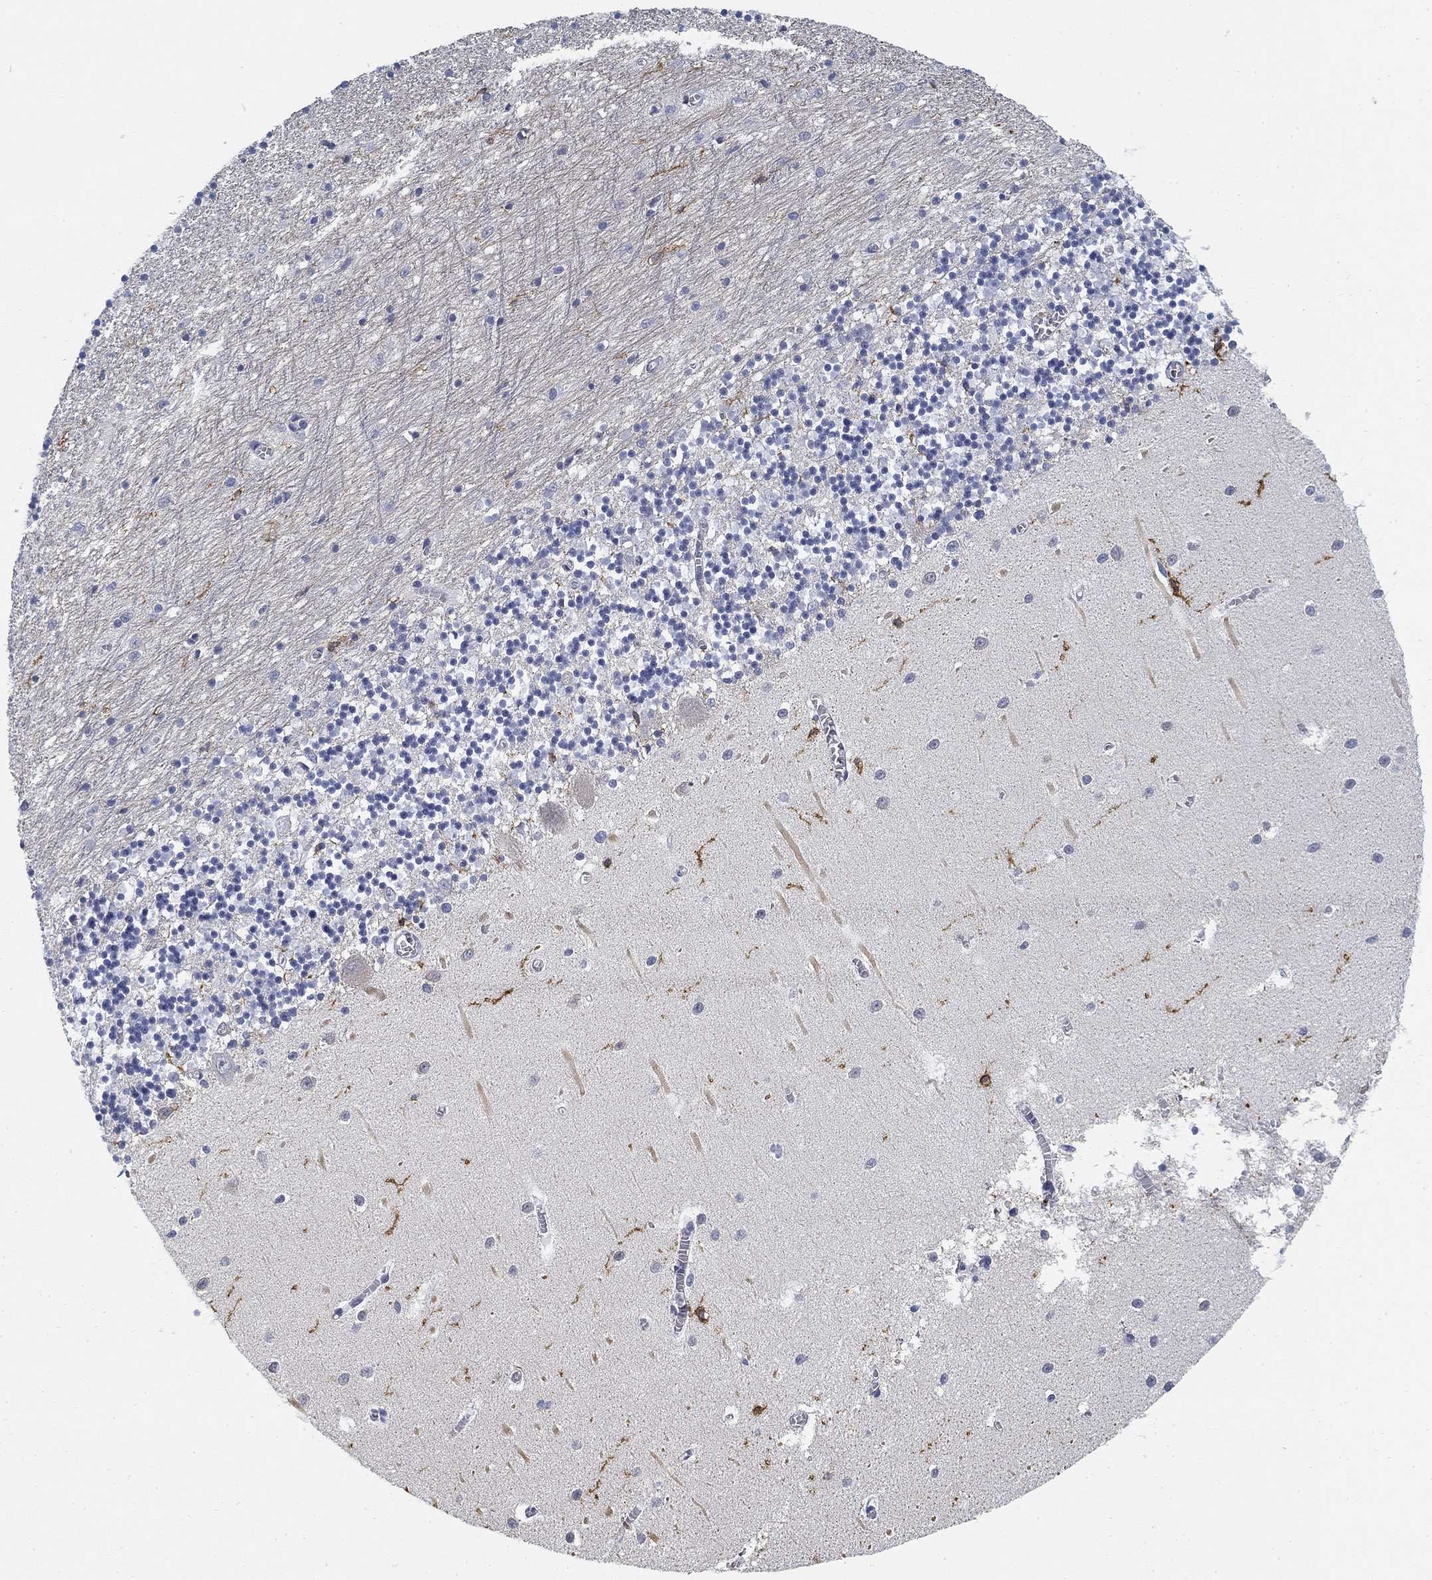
{"staining": {"intensity": "negative", "quantity": "none", "location": "none"}, "tissue": "cerebellum", "cell_type": "Cells in granular layer", "image_type": "normal", "snomed": [{"axis": "morphology", "description": "Normal tissue, NOS"}, {"axis": "topography", "description": "Cerebellum"}], "caption": "This is a histopathology image of immunohistochemistry (IHC) staining of unremarkable cerebellum, which shows no expression in cells in granular layer. (Brightfield microscopy of DAB (3,3'-diaminobenzidine) immunohistochemistry at high magnification).", "gene": "SLC2A5", "patient": {"sex": "female", "age": 64}}